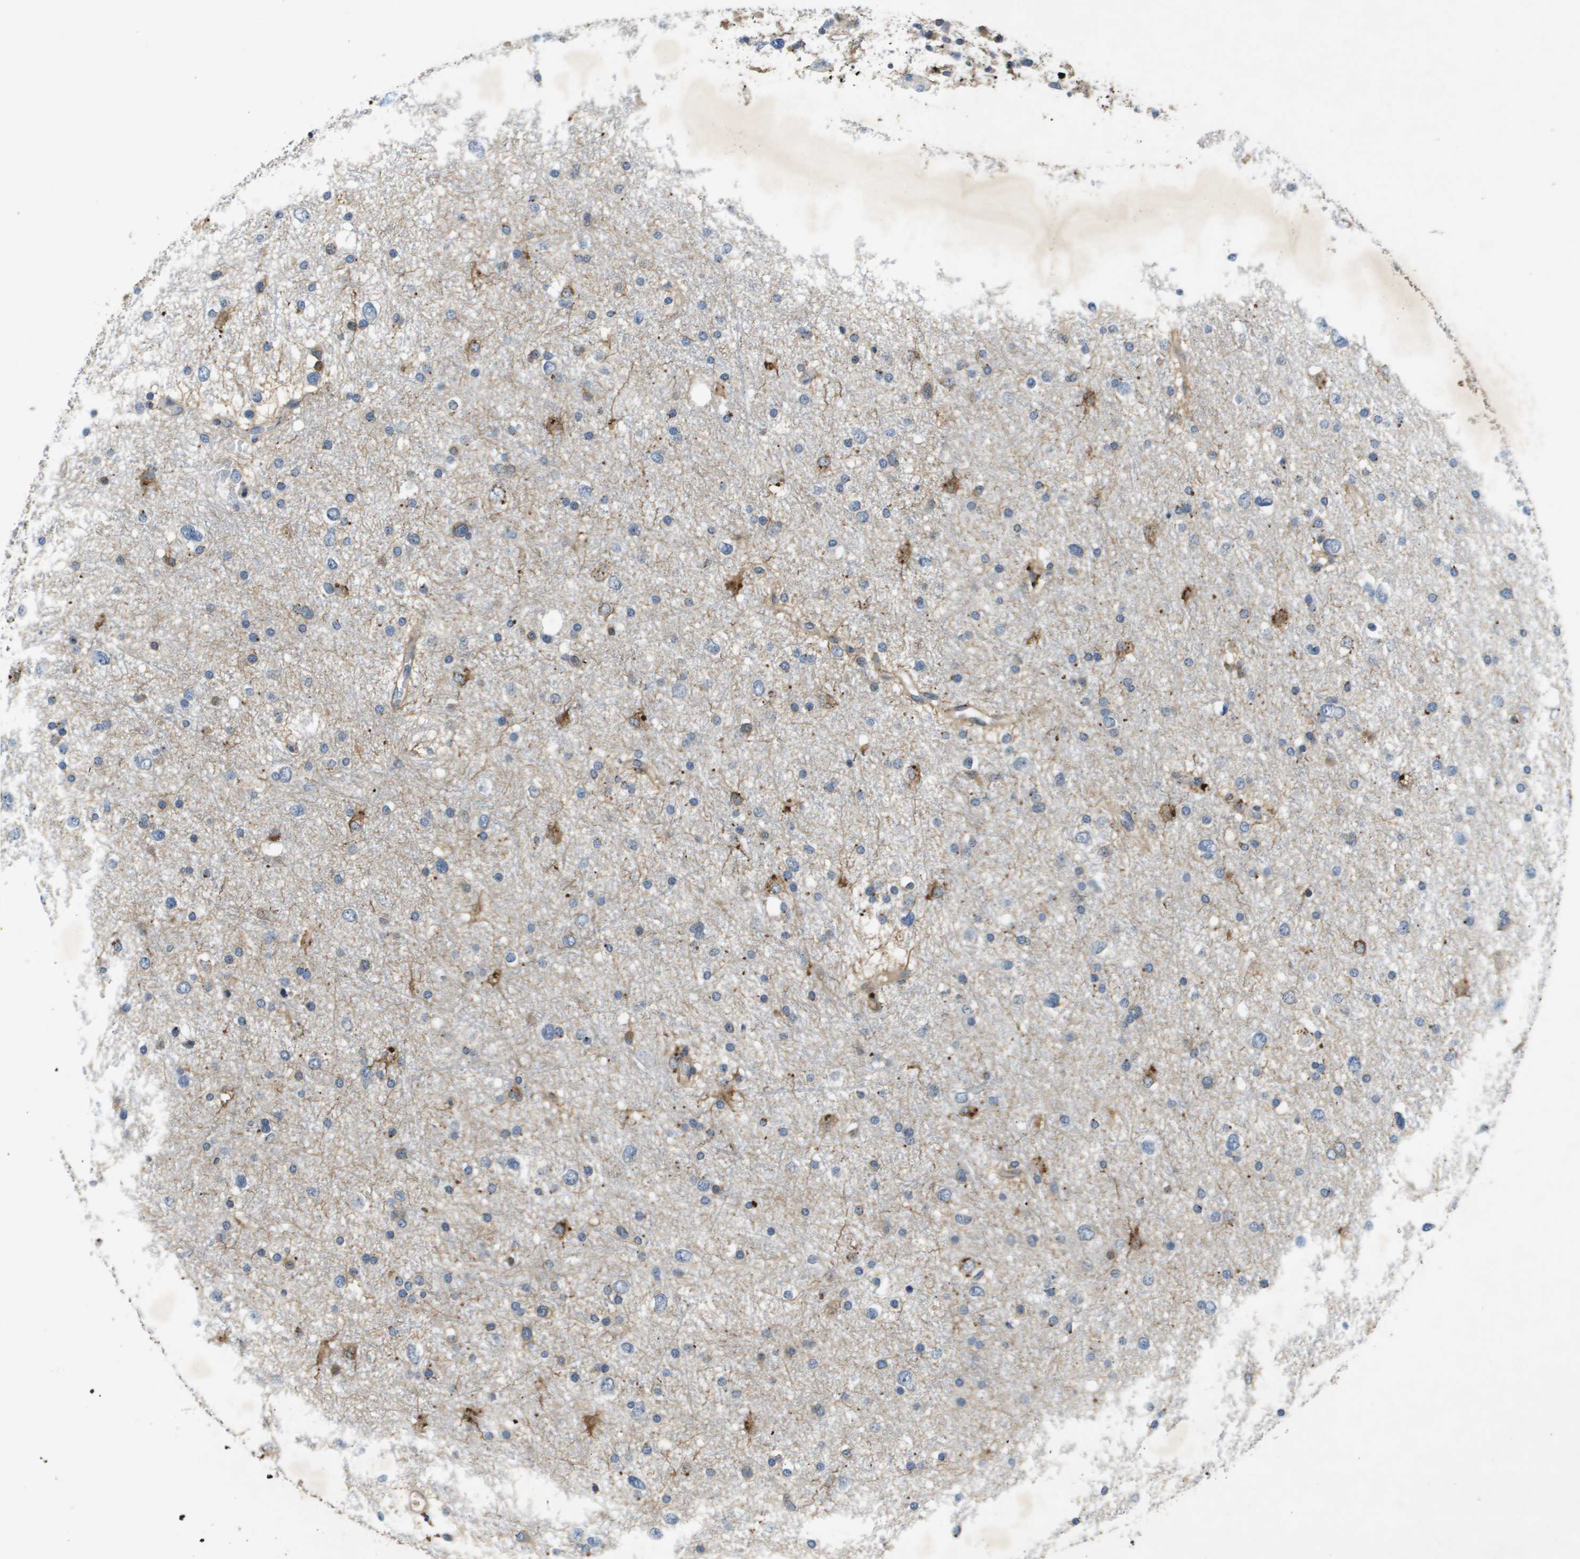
{"staining": {"intensity": "negative", "quantity": "none", "location": "none"}, "tissue": "glioma", "cell_type": "Tumor cells", "image_type": "cancer", "snomed": [{"axis": "morphology", "description": "Glioma, malignant, Low grade"}, {"axis": "topography", "description": "Brain"}], "caption": "A high-resolution image shows IHC staining of glioma, which shows no significant positivity in tumor cells.", "gene": "PGAP3", "patient": {"sex": "female", "age": 37}}